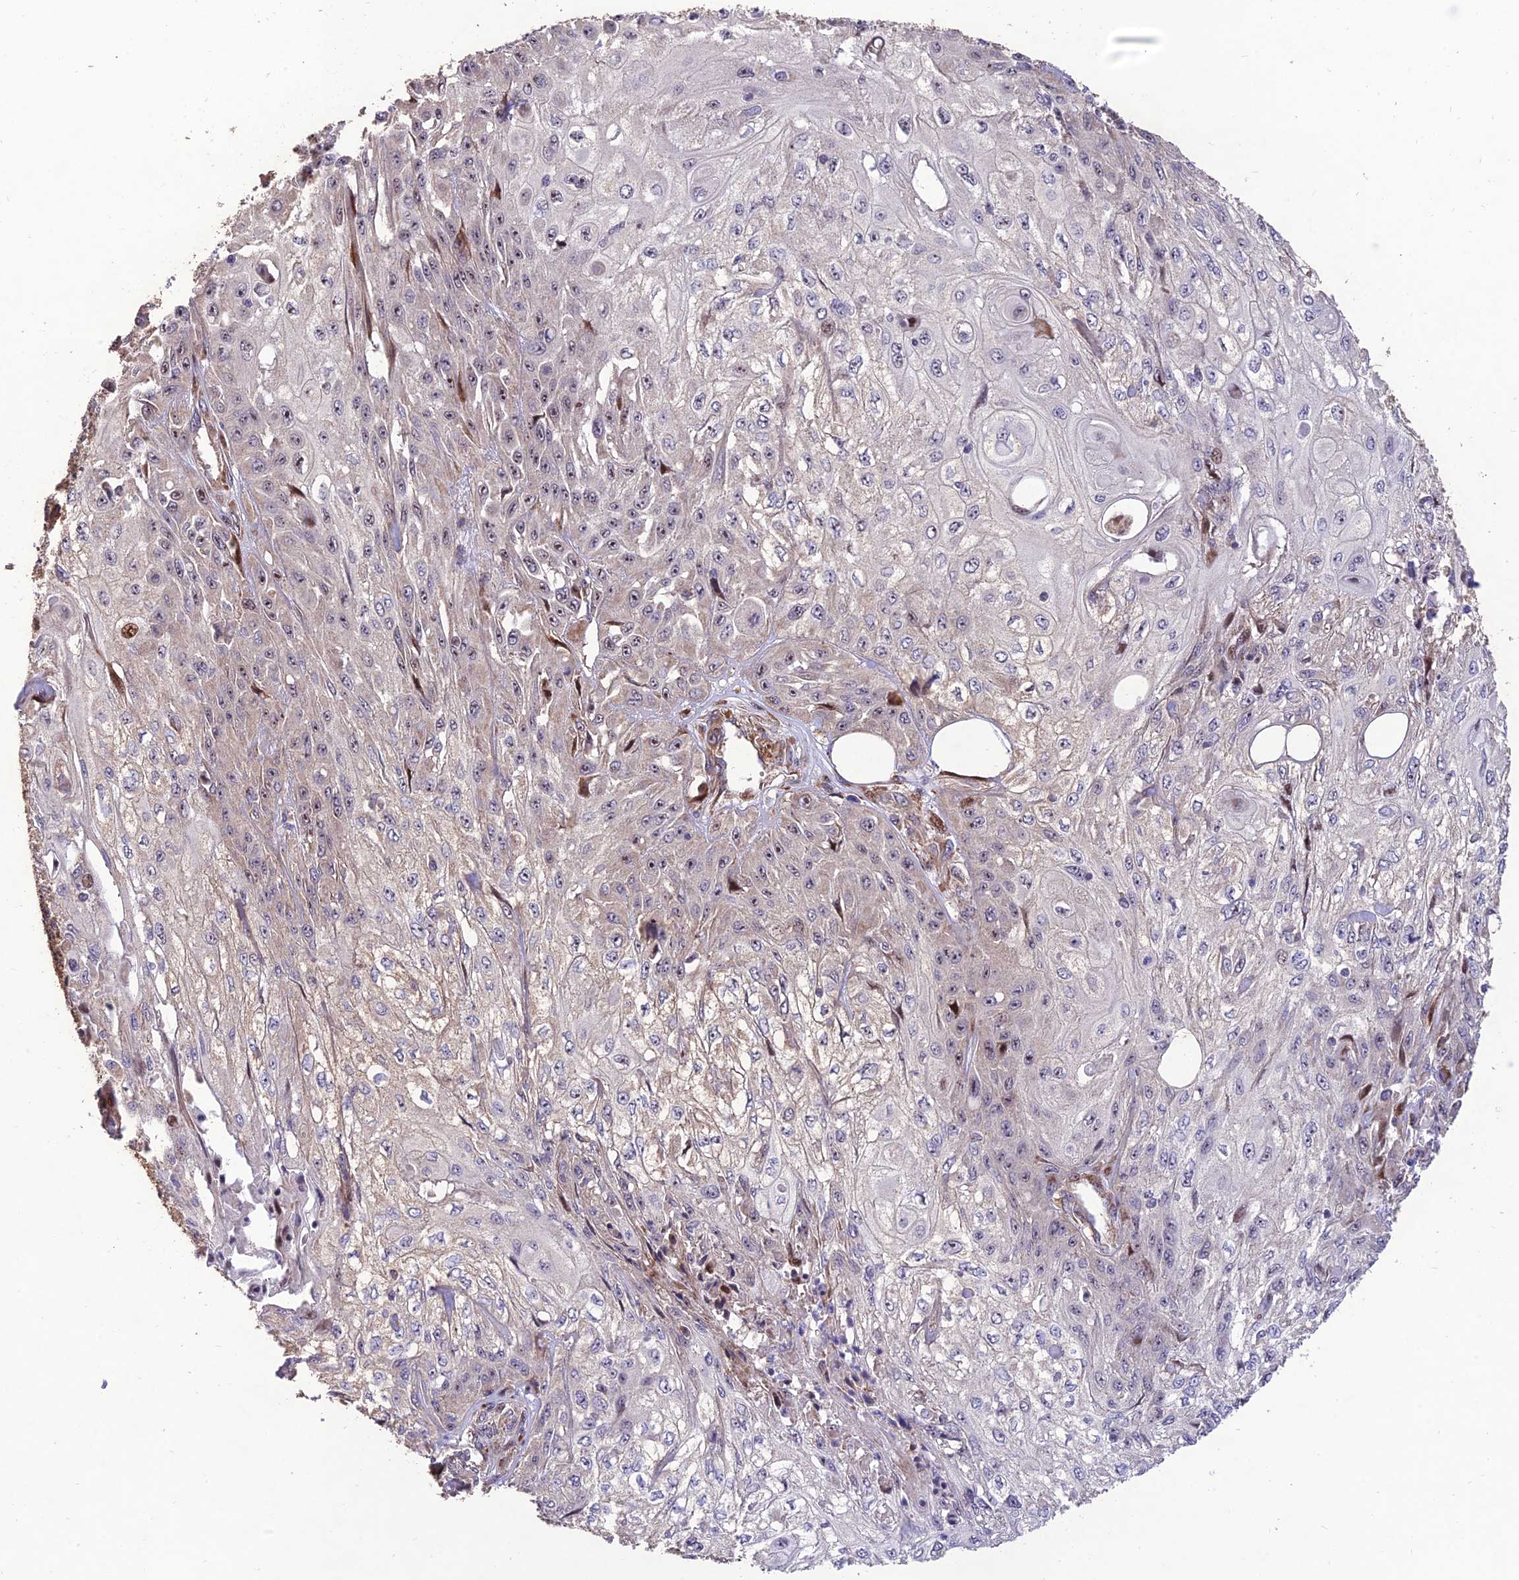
{"staining": {"intensity": "negative", "quantity": "none", "location": "none"}, "tissue": "skin cancer", "cell_type": "Tumor cells", "image_type": "cancer", "snomed": [{"axis": "morphology", "description": "Squamous cell carcinoma, NOS"}, {"axis": "morphology", "description": "Squamous cell carcinoma, metastatic, NOS"}, {"axis": "topography", "description": "Skin"}, {"axis": "topography", "description": "Lymph node"}], "caption": "An immunohistochemistry (IHC) photomicrograph of skin cancer (squamous cell carcinoma) is shown. There is no staining in tumor cells of skin cancer (squamous cell carcinoma). (IHC, brightfield microscopy, high magnification).", "gene": "KBTBD7", "patient": {"sex": "male", "age": 75}}